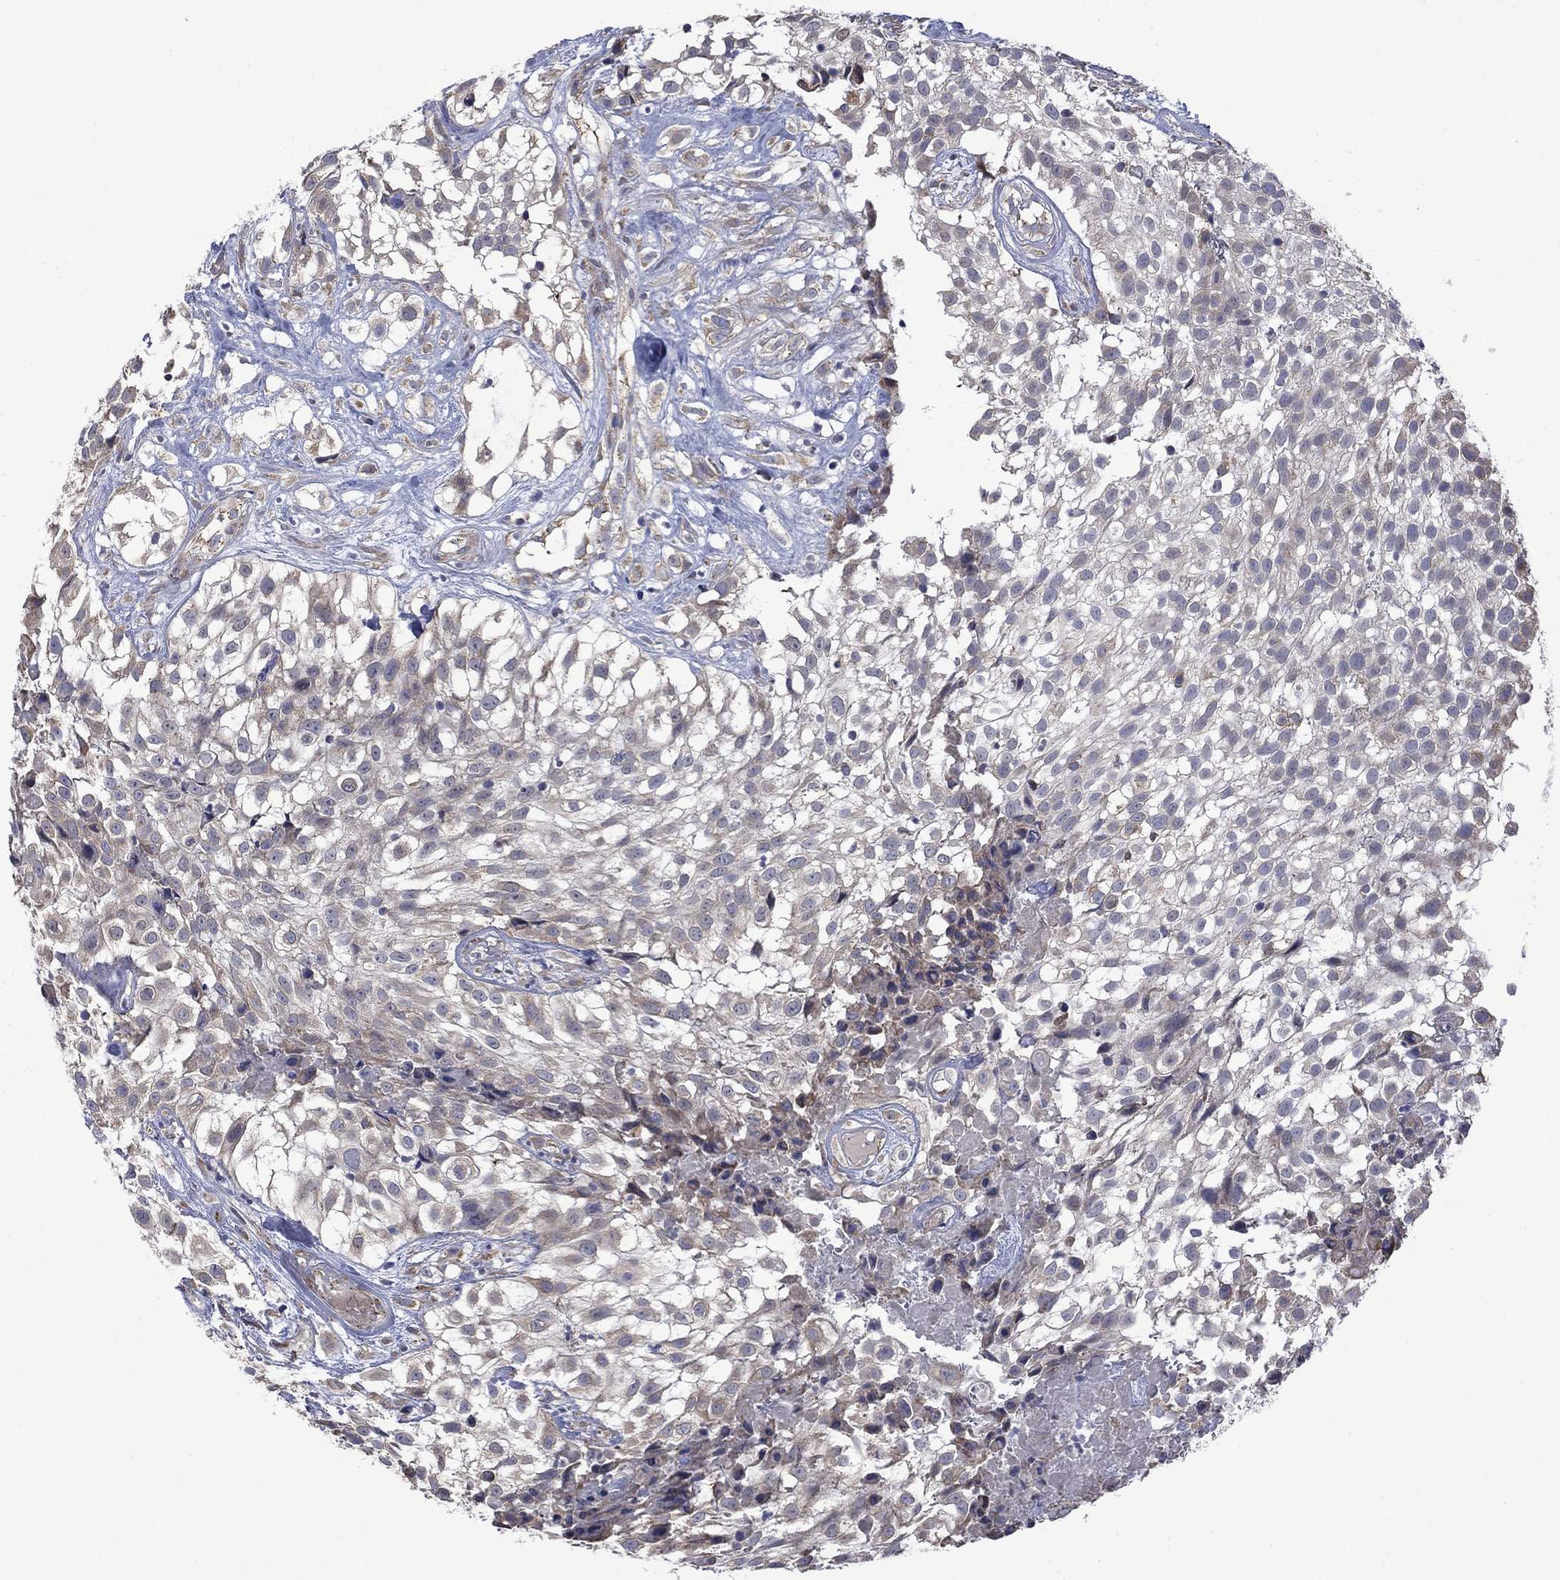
{"staining": {"intensity": "moderate", "quantity": "<25%", "location": "cytoplasmic/membranous"}, "tissue": "urothelial cancer", "cell_type": "Tumor cells", "image_type": "cancer", "snomed": [{"axis": "morphology", "description": "Urothelial carcinoma, High grade"}, {"axis": "topography", "description": "Urinary bladder"}], "caption": "High-power microscopy captured an immunohistochemistry (IHC) photomicrograph of urothelial cancer, revealing moderate cytoplasmic/membranous staining in about <25% of tumor cells.", "gene": "FURIN", "patient": {"sex": "male", "age": 56}}